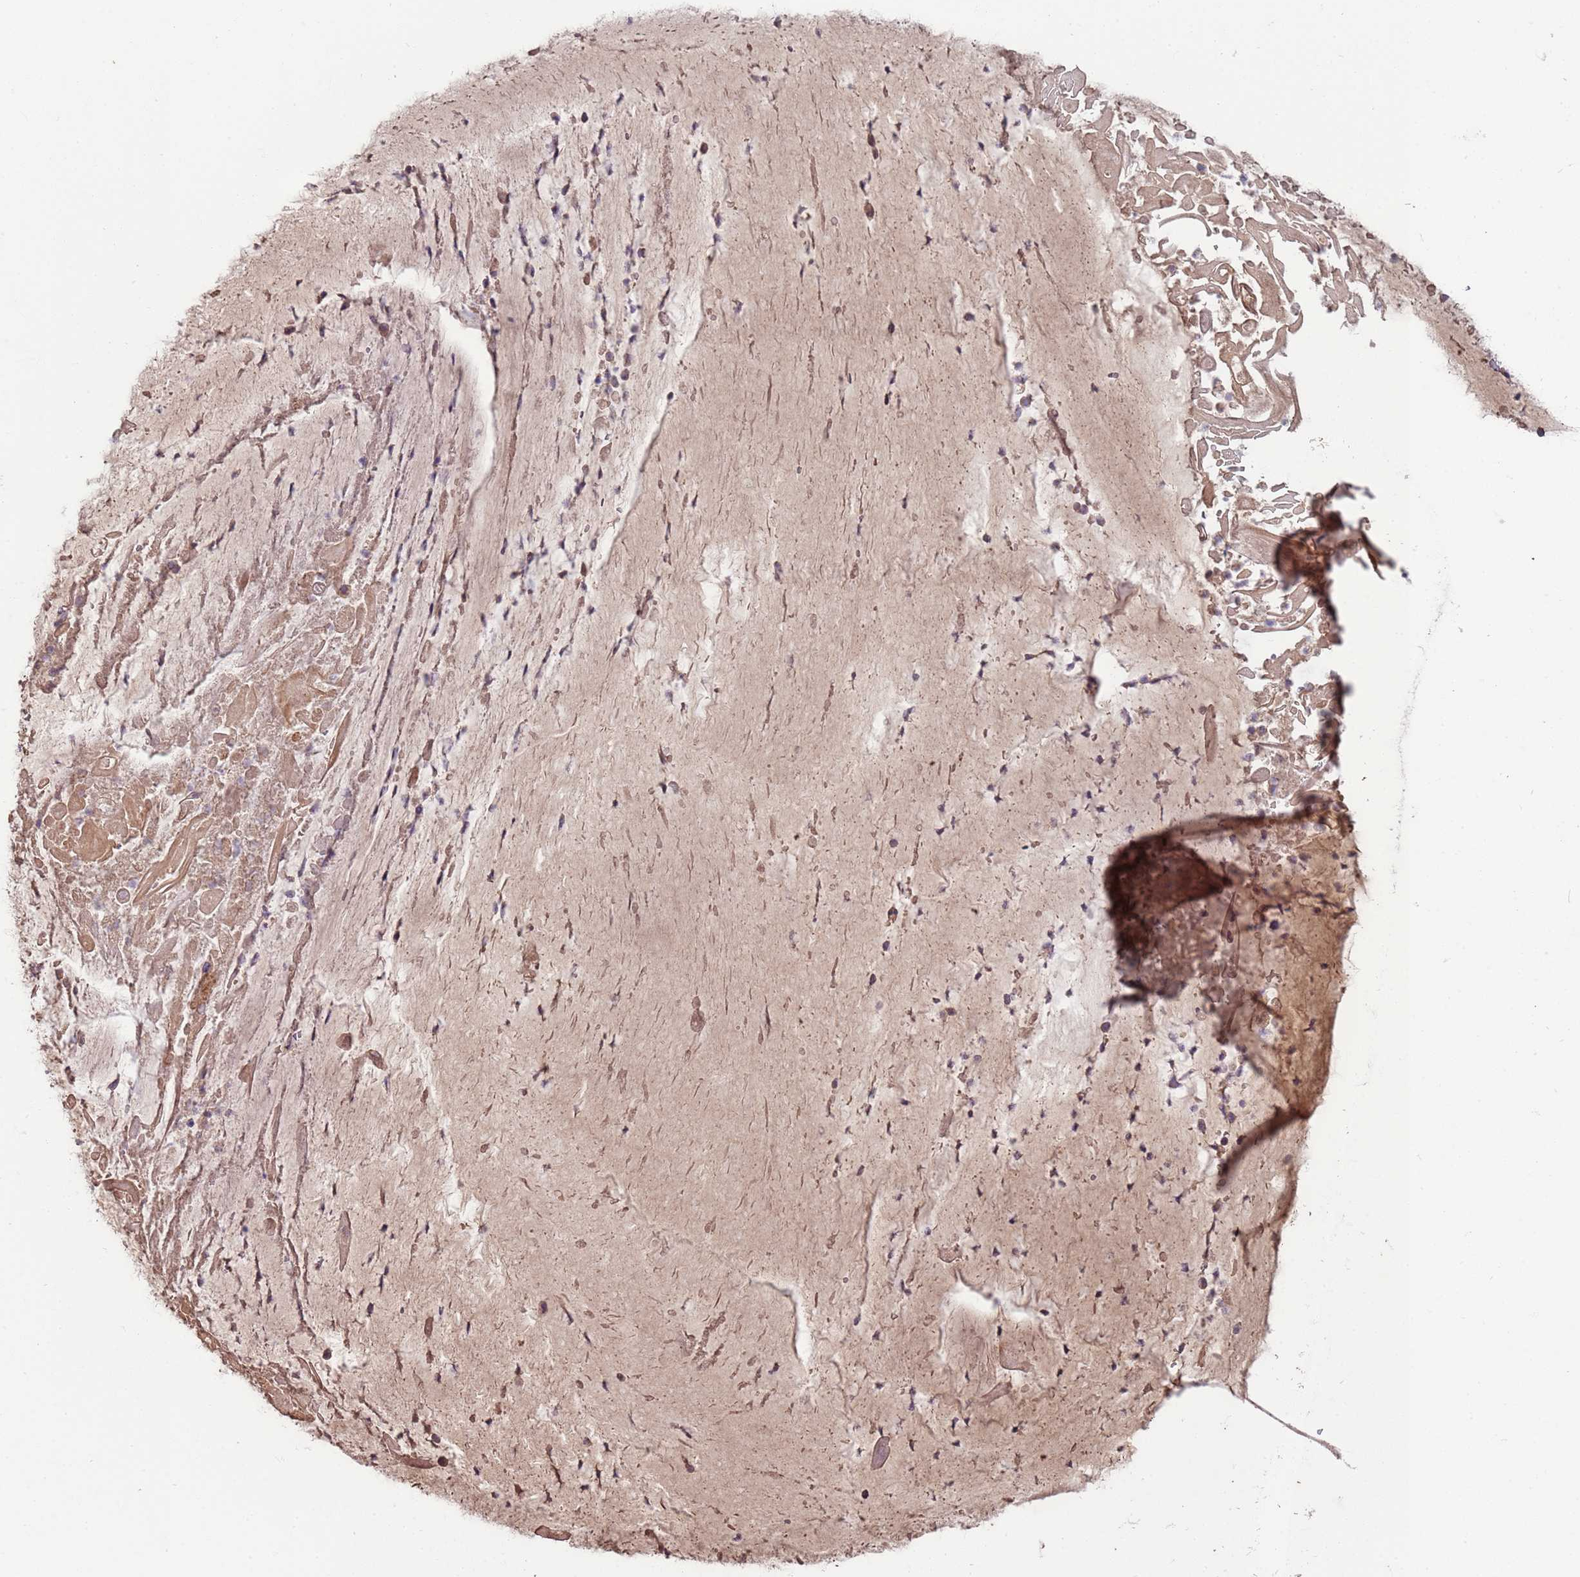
{"staining": {"intensity": "weak", "quantity": "25%-75%", "location": "cytoplasmic/membranous"}, "tissue": "adipose tissue", "cell_type": "Adipocytes", "image_type": "normal", "snomed": [{"axis": "morphology", "description": "Normal tissue, NOS"}, {"axis": "topography", "description": "Lymph node"}, {"axis": "topography", "description": "Cartilage tissue"}, {"axis": "topography", "description": "Bronchus"}], "caption": "Immunohistochemistry (DAB) staining of benign human adipose tissue demonstrates weak cytoplasmic/membranous protein expression in about 25%-75% of adipocytes.", "gene": "EEF1AKMT1", "patient": {"sex": "male", "age": 63}}